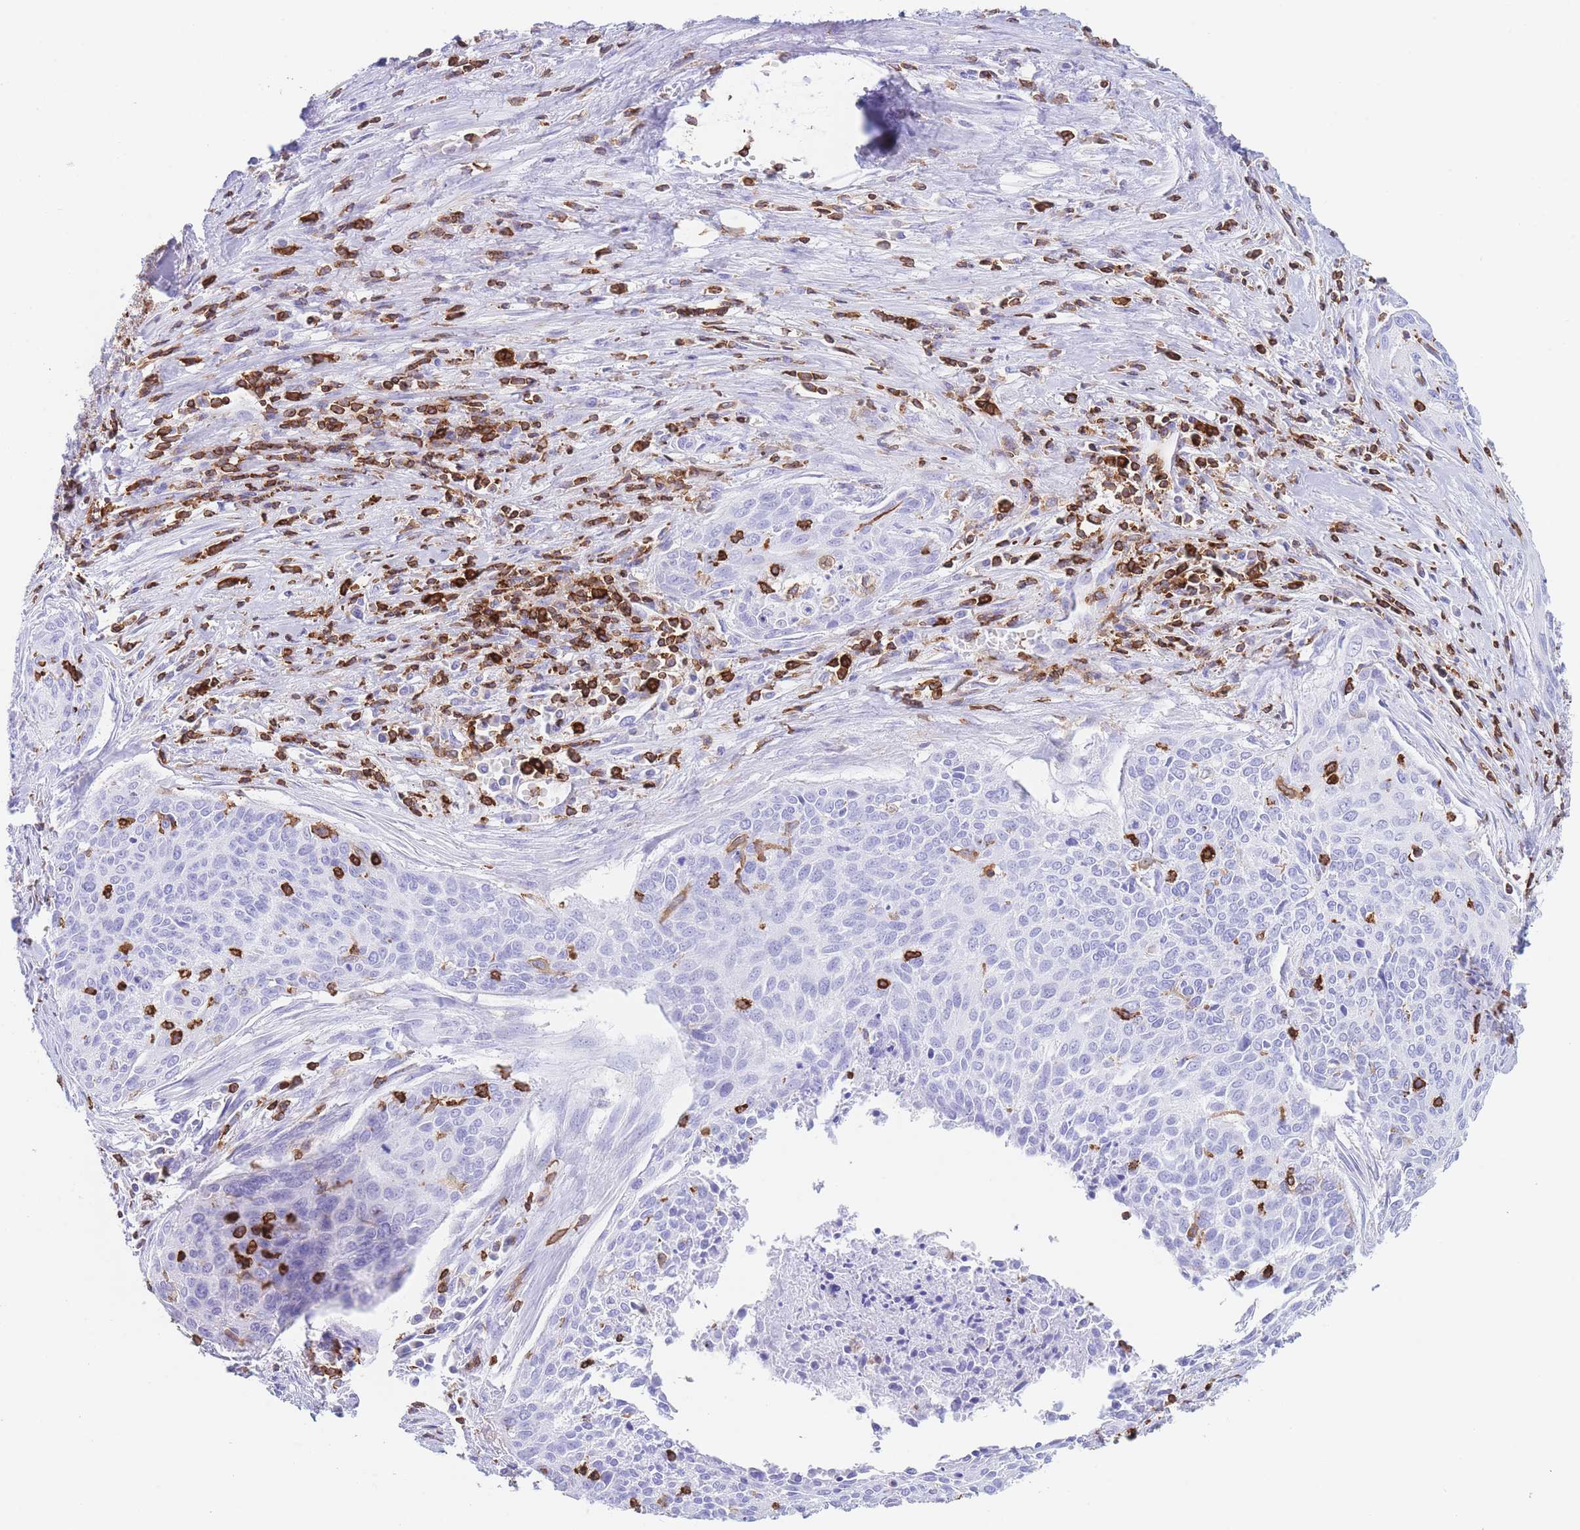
{"staining": {"intensity": "moderate", "quantity": "<25%", "location": "cytoplasmic/membranous"}, "tissue": "cervical cancer", "cell_type": "Tumor cells", "image_type": "cancer", "snomed": [{"axis": "morphology", "description": "Squamous cell carcinoma, NOS"}, {"axis": "topography", "description": "Cervix"}], "caption": "A brown stain shows moderate cytoplasmic/membranous staining of a protein in cervical cancer tumor cells. (IHC, brightfield microscopy, high magnification).", "gene": "CORO1A", "patient": {"sex": "female", "age": 55}}